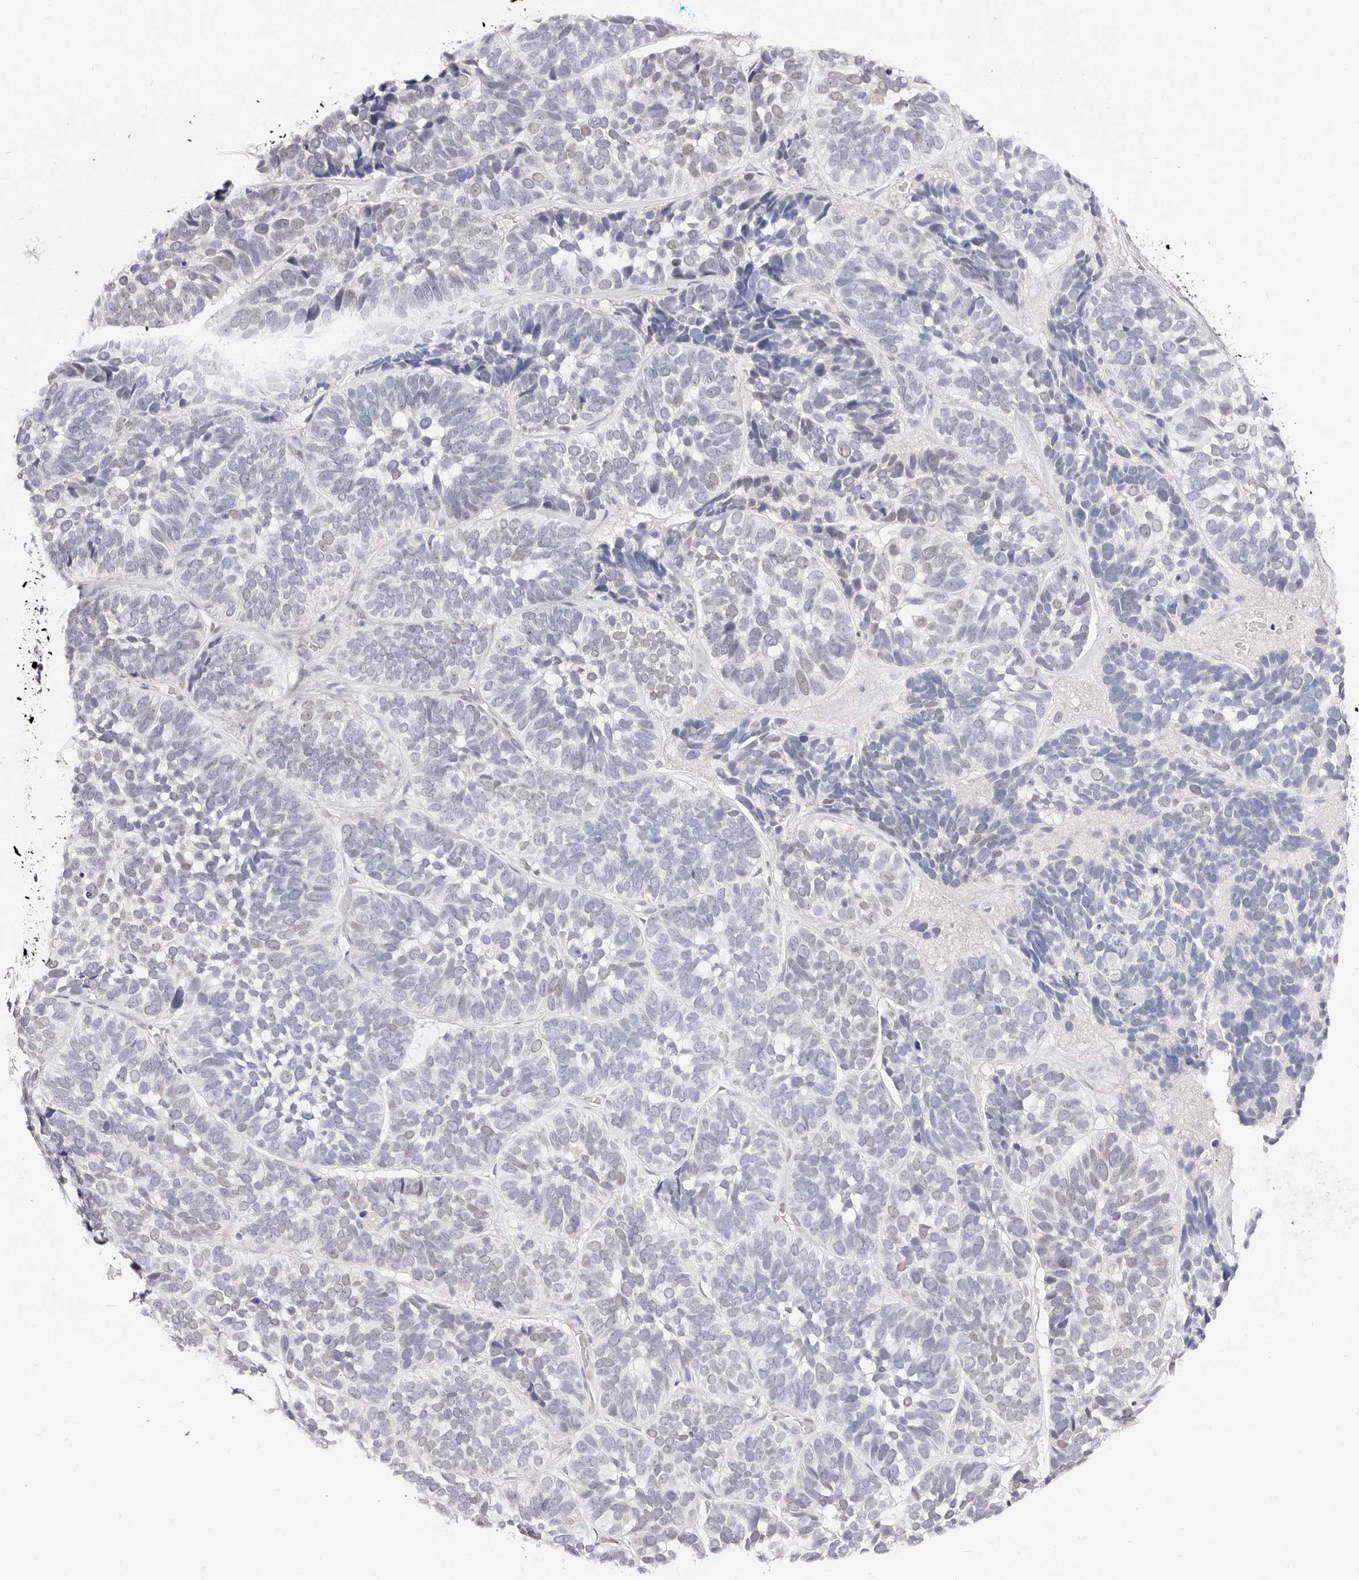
{"staining": {"intensity": "negative", "quantity": "none", "location": "none"}, "tissue": "skin cancer", "cell_type": "Tumor cells", "image_type": "cancer", "snomed": [{"axis": "morphology", "description": "Basal cell carcinoma"}, {"axis": "topography", "description": "Skin"}], "caption": "DAB immunohistochemical staining of human skin cancer shows no significant staining in tumor cells.", "gene": "TKT", "patient": {"sex": "male", "age": 62}}